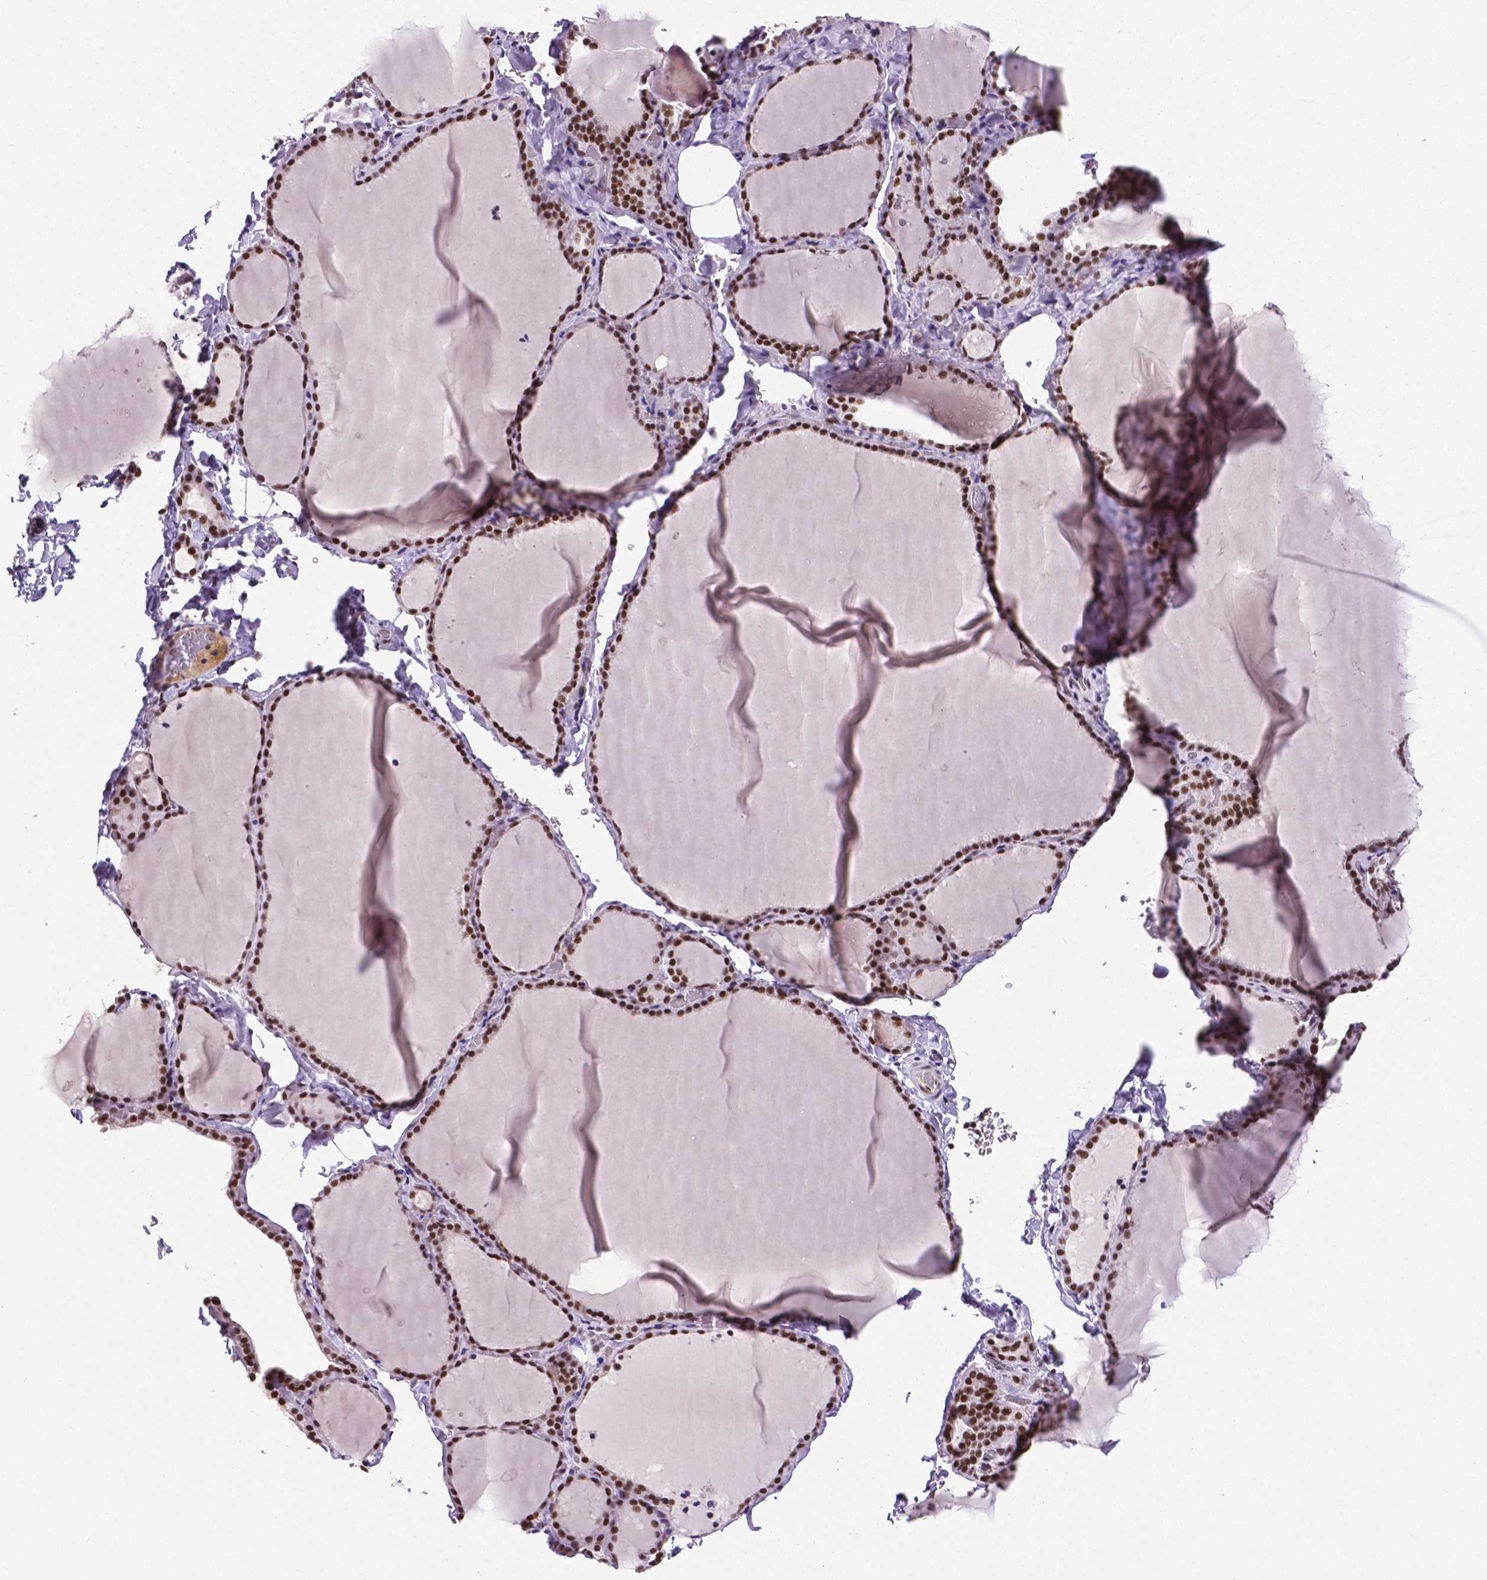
{"staining": {"intensity": "strong", "quantity": ">75%", "location": "nuclear"}, "tissue": "thyroid gland", "cell_type": "Glandular cells", "image_type": "normal", "snomed": [{"axis": "morphology", "description": "Normal tissue, NOS"}, {"axis": "topography", "description": "Thyroid gland"}], "caption": "Immunohistochemistry (IHC) image of unremarkable thyroid gland: human thyroid gland stained using IHC reveals high levels of strong protein expression localized specifically in the nuclear of glandular cells, appearing as a nuclear brown color.", "gene": "REST", "patient": {"sex": "female", "age": 22}}